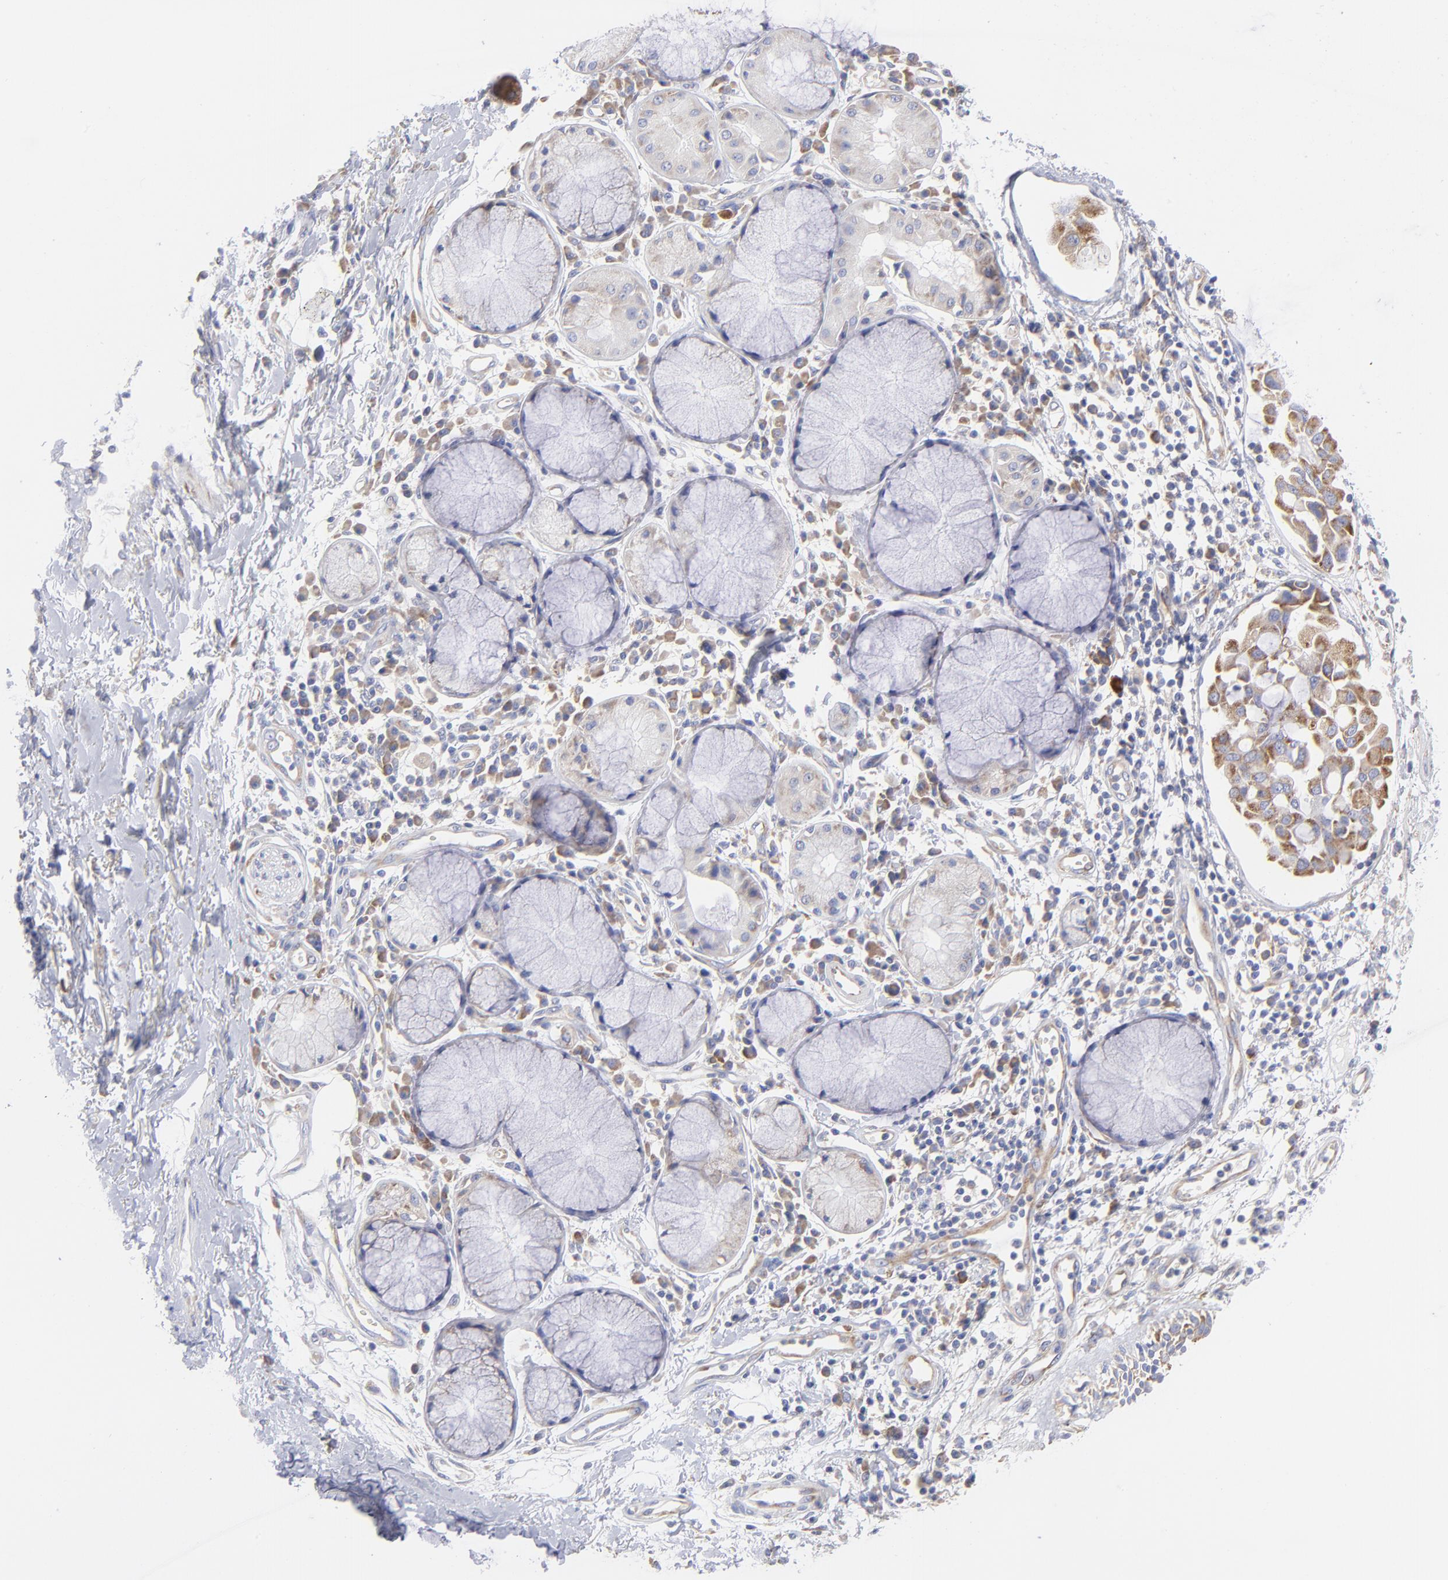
{"staining": {"intensity": "negative", "quantity": "none", "location": "none"}, "tissue": "adipose tissue", "cell_type": "Adipocytes", "image_type": "normal", "snomed": [{"axis": "morphology", "description": "Normal tissue, NOS"}, {"axis": "morphology", "description": "Adenocarcinoma, NOS"}, {"axis": "topography", "description": "Cartilage tissue"}, {"axis": "topography", "description": "Bronchus"}, {"axis": "topography", "description": "Lung"}], "caption": "This is a image of immunohistochemistry (IHC) staining of benign adipose tissue, which shows no positivity in adipocytes. (DAB (3,3'-diaminobenzidine) immunohistochemistry visualized using brightfield microscopy, high magnification).", "gene": "EIF2AK2", "patient": {"sex": "female", "age": 67}}